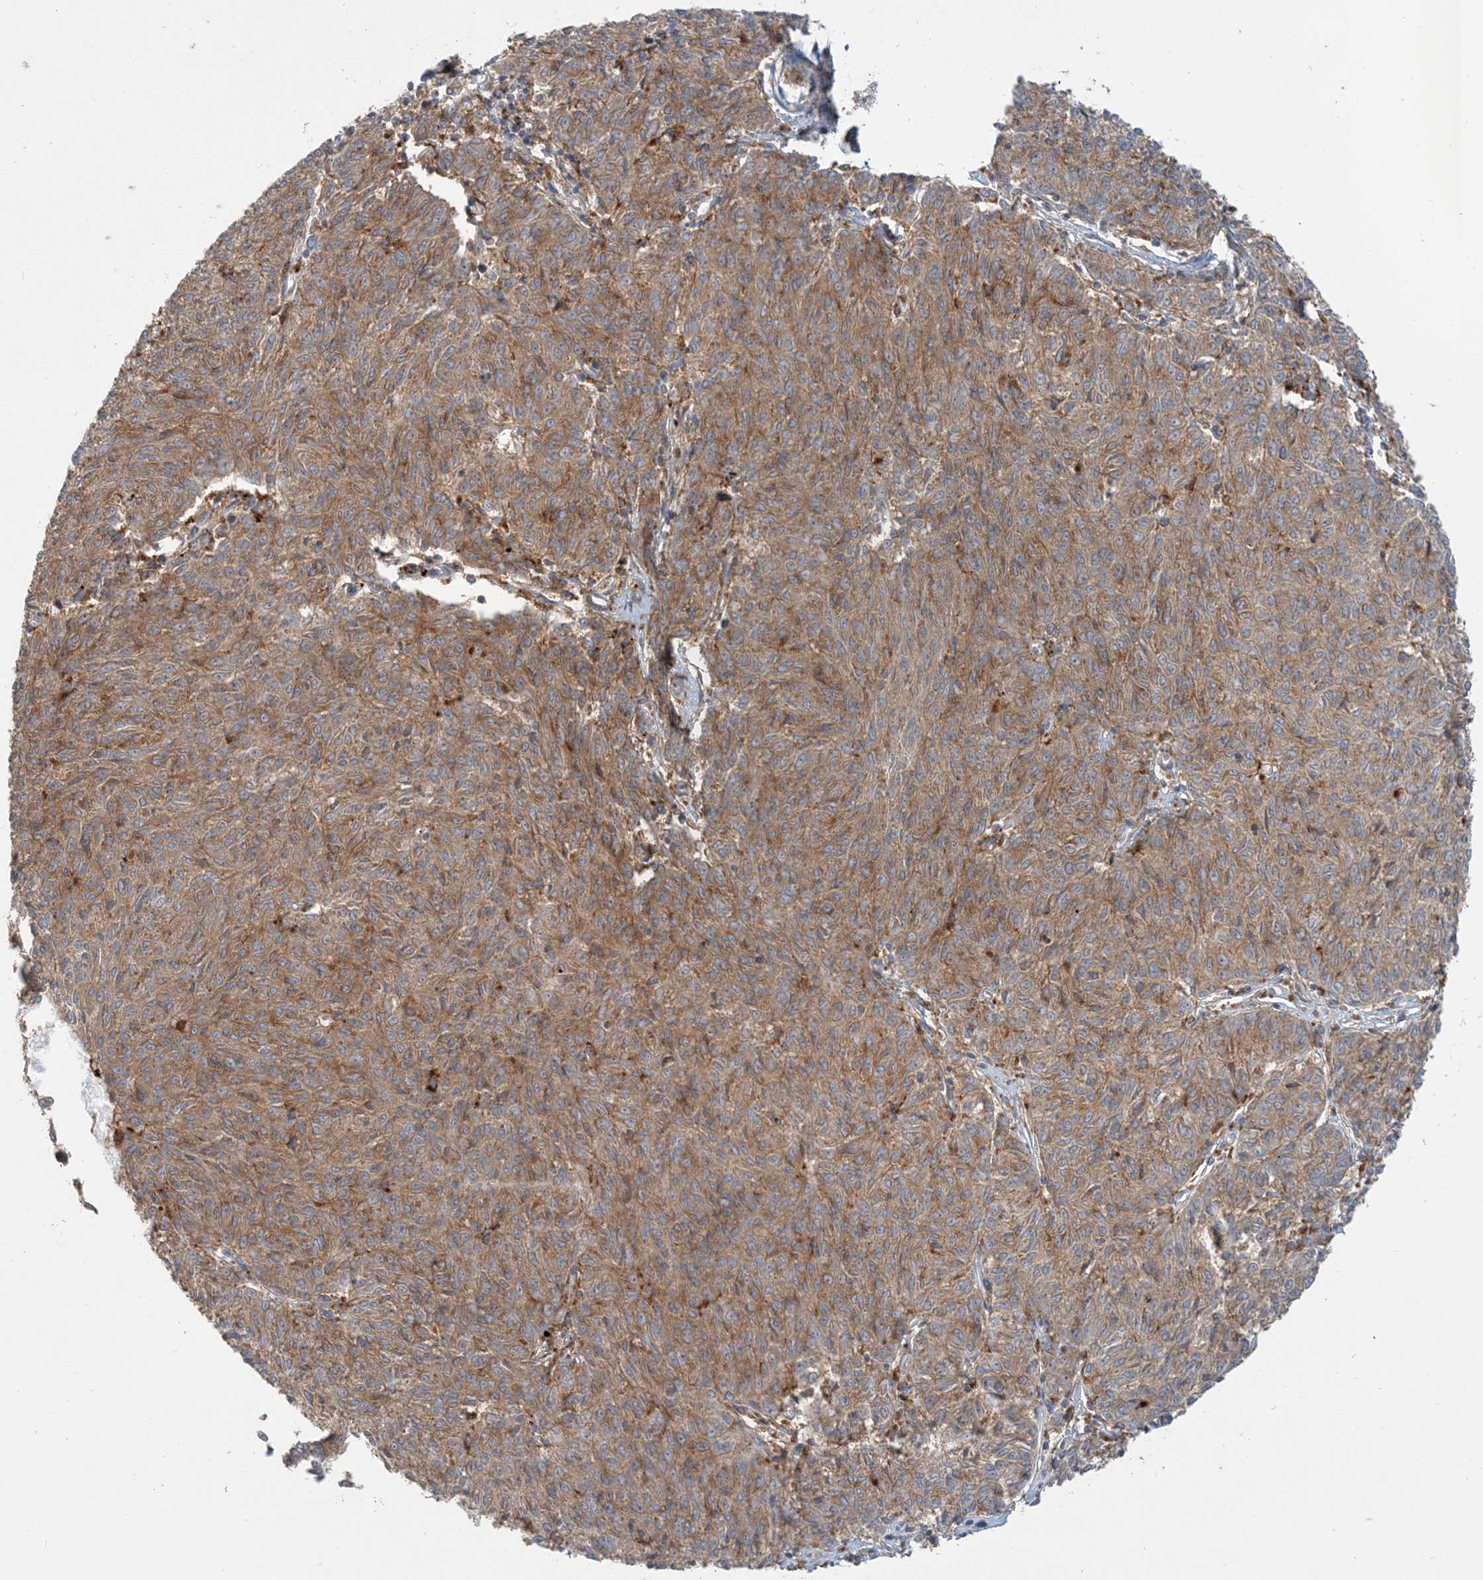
{"staining": {"intensity": "moderate", "quantity": ">75%", "location": "cytoplasmic/membranous"}, "tissue": "melanoma", "cell_type": "Tumor cells", "image_type": "cancer", "snomed": [{"axis": "morphology", "description": "Malignant melanoma, NOS"}, {"axis": "topography", "description": "Skin"}], "caption": "The histopathology image demonstrates staining of melanoma, revealing moderate cytoplasmic/membranous protein expression (brown color) within tumor cells. (DAB IHC, brown staining for protein, blue staining for nuclei).", "gene": "SPPL2A", "patient": {"sex": "female", "age": 72}}